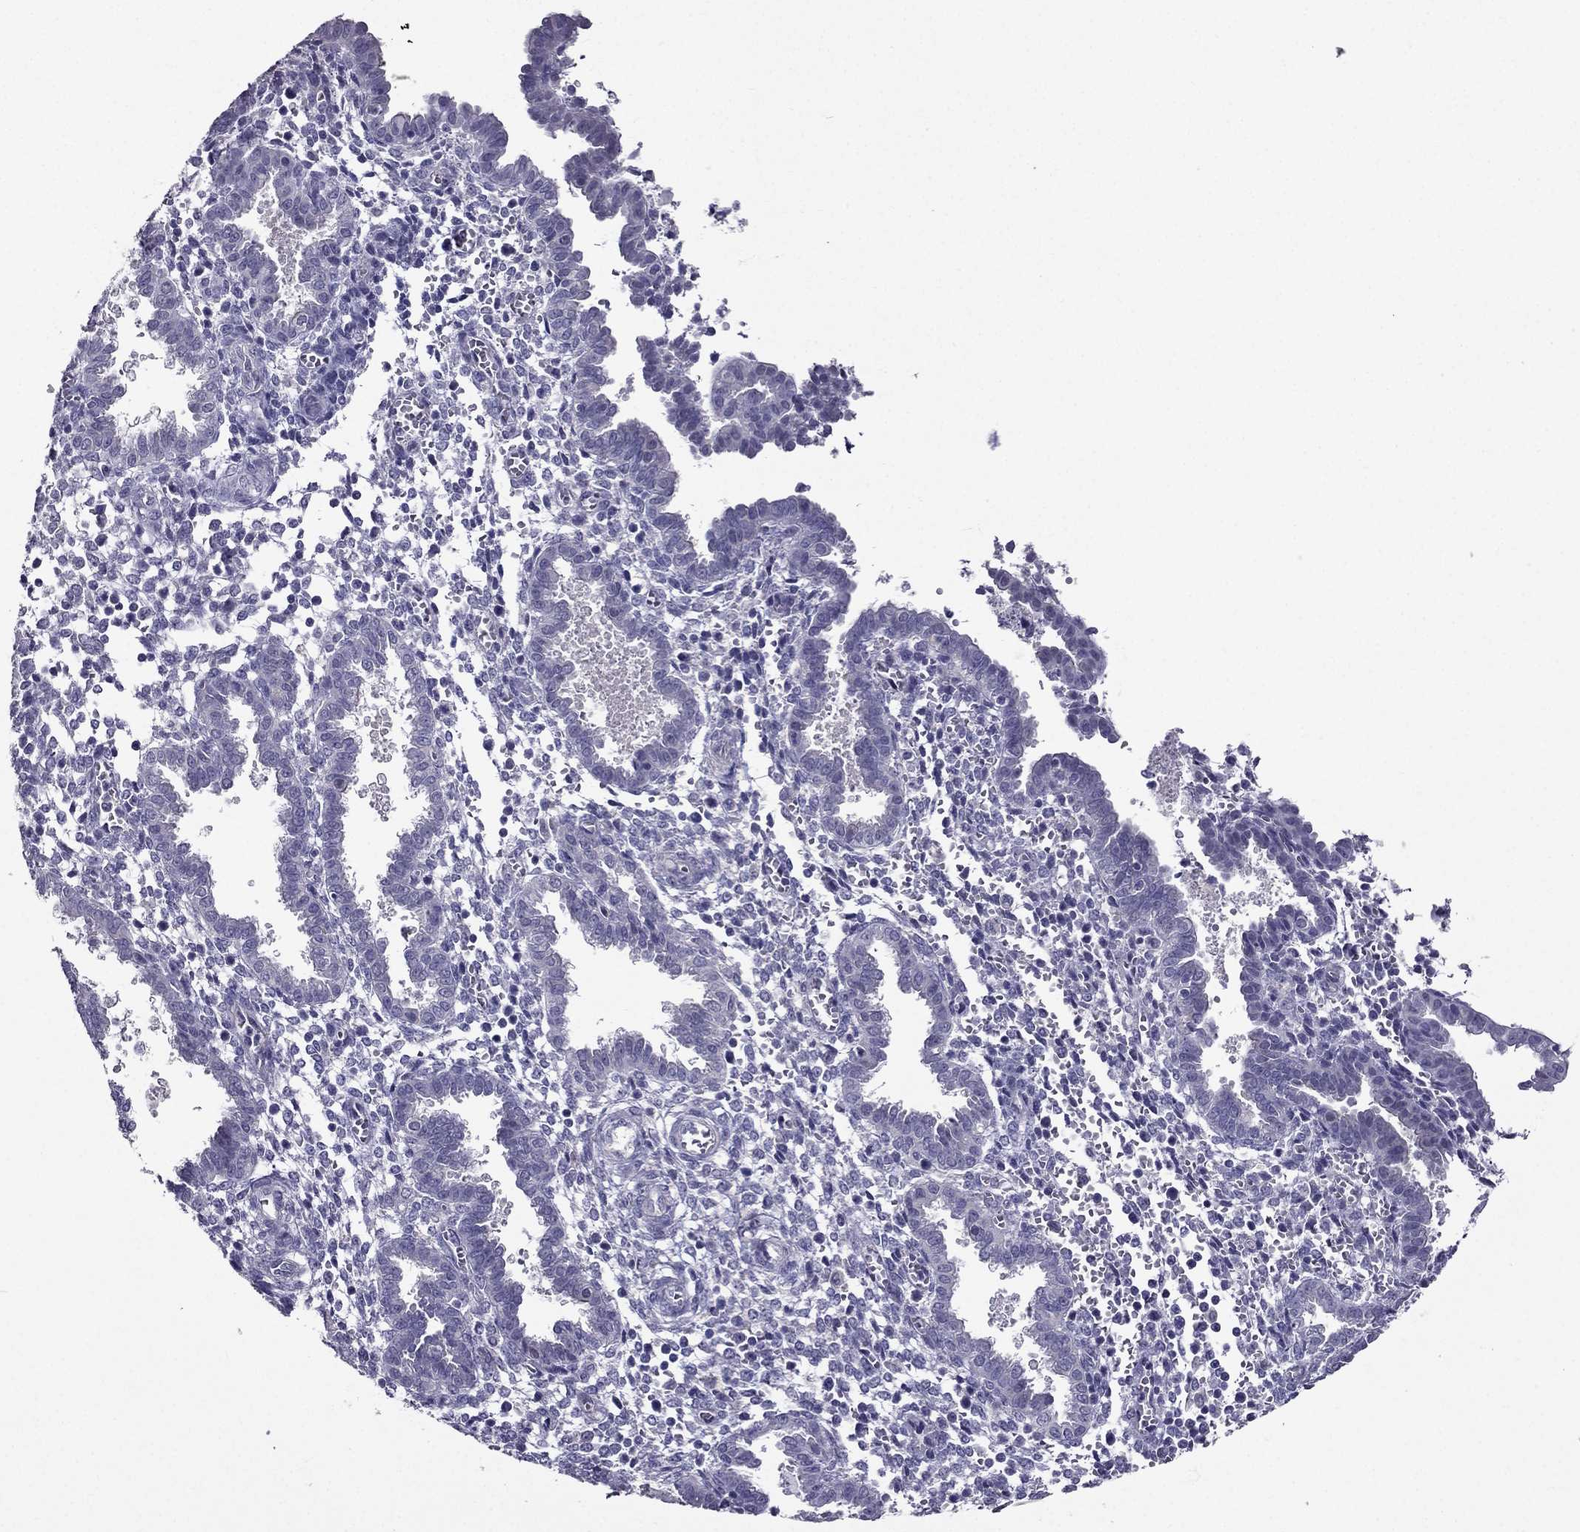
{"staining": {"intensity": "negative", "quantity": "none", "location": "none"}, "tissue": "endometrium", "cell_type": "Cells in endometrial stroma", "image_type": "normal", "snomed": [{"axis": "morphology", "description": "Normal tissue, NOS"}, {"axis": "topography", "description": "Endometrium"}], "caption": "A high-resolution image shows IHC staining of normal endometrium, which shows no significant expression in cells in endometrial stroma. (Immunohistochemistry (ihc), brightfield microscopy, high magnification).", "gene": "DUSP15", "patient": {"sex": "female", "age": 37}}